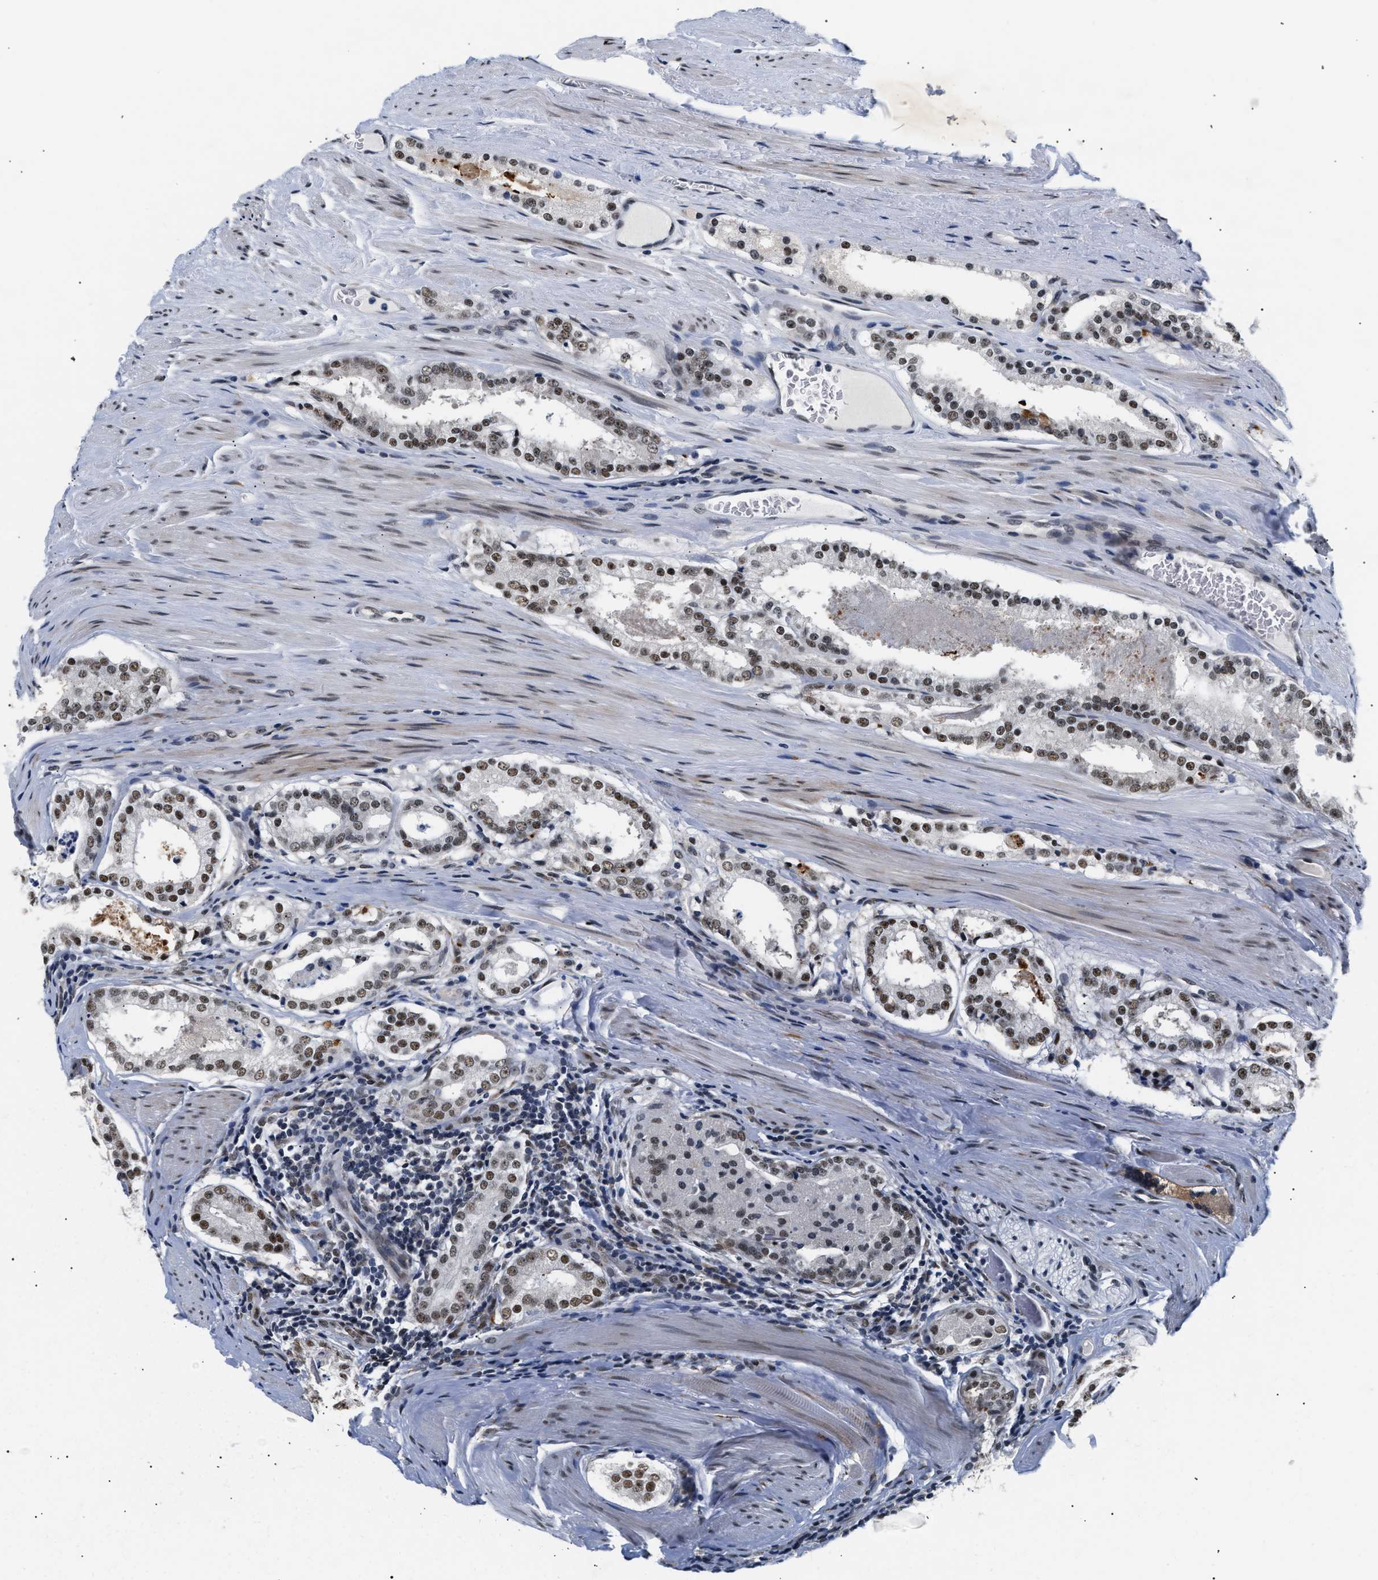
{"staining": {"intensity": "moderate", "quantity": "<25%", "location": "nuclear"}, "tissue": "prostate cancer", "cell_type": "Tumor cells", "image_type": "cancer", "snomed": [{"axis": "morphology", "description": "Adenocarcinoma, Low grade"}, {"axis": "topography", "description": "Prostate"}], "caption": "This image displays immunohistochemistry staining of prostate cancer (adenocarcinoma (low-grade)), with low moderate nuclear expression in about <25% of tumor cells.", "gene": "THOC1", "patient": {"sex": "male", "age": 63}}